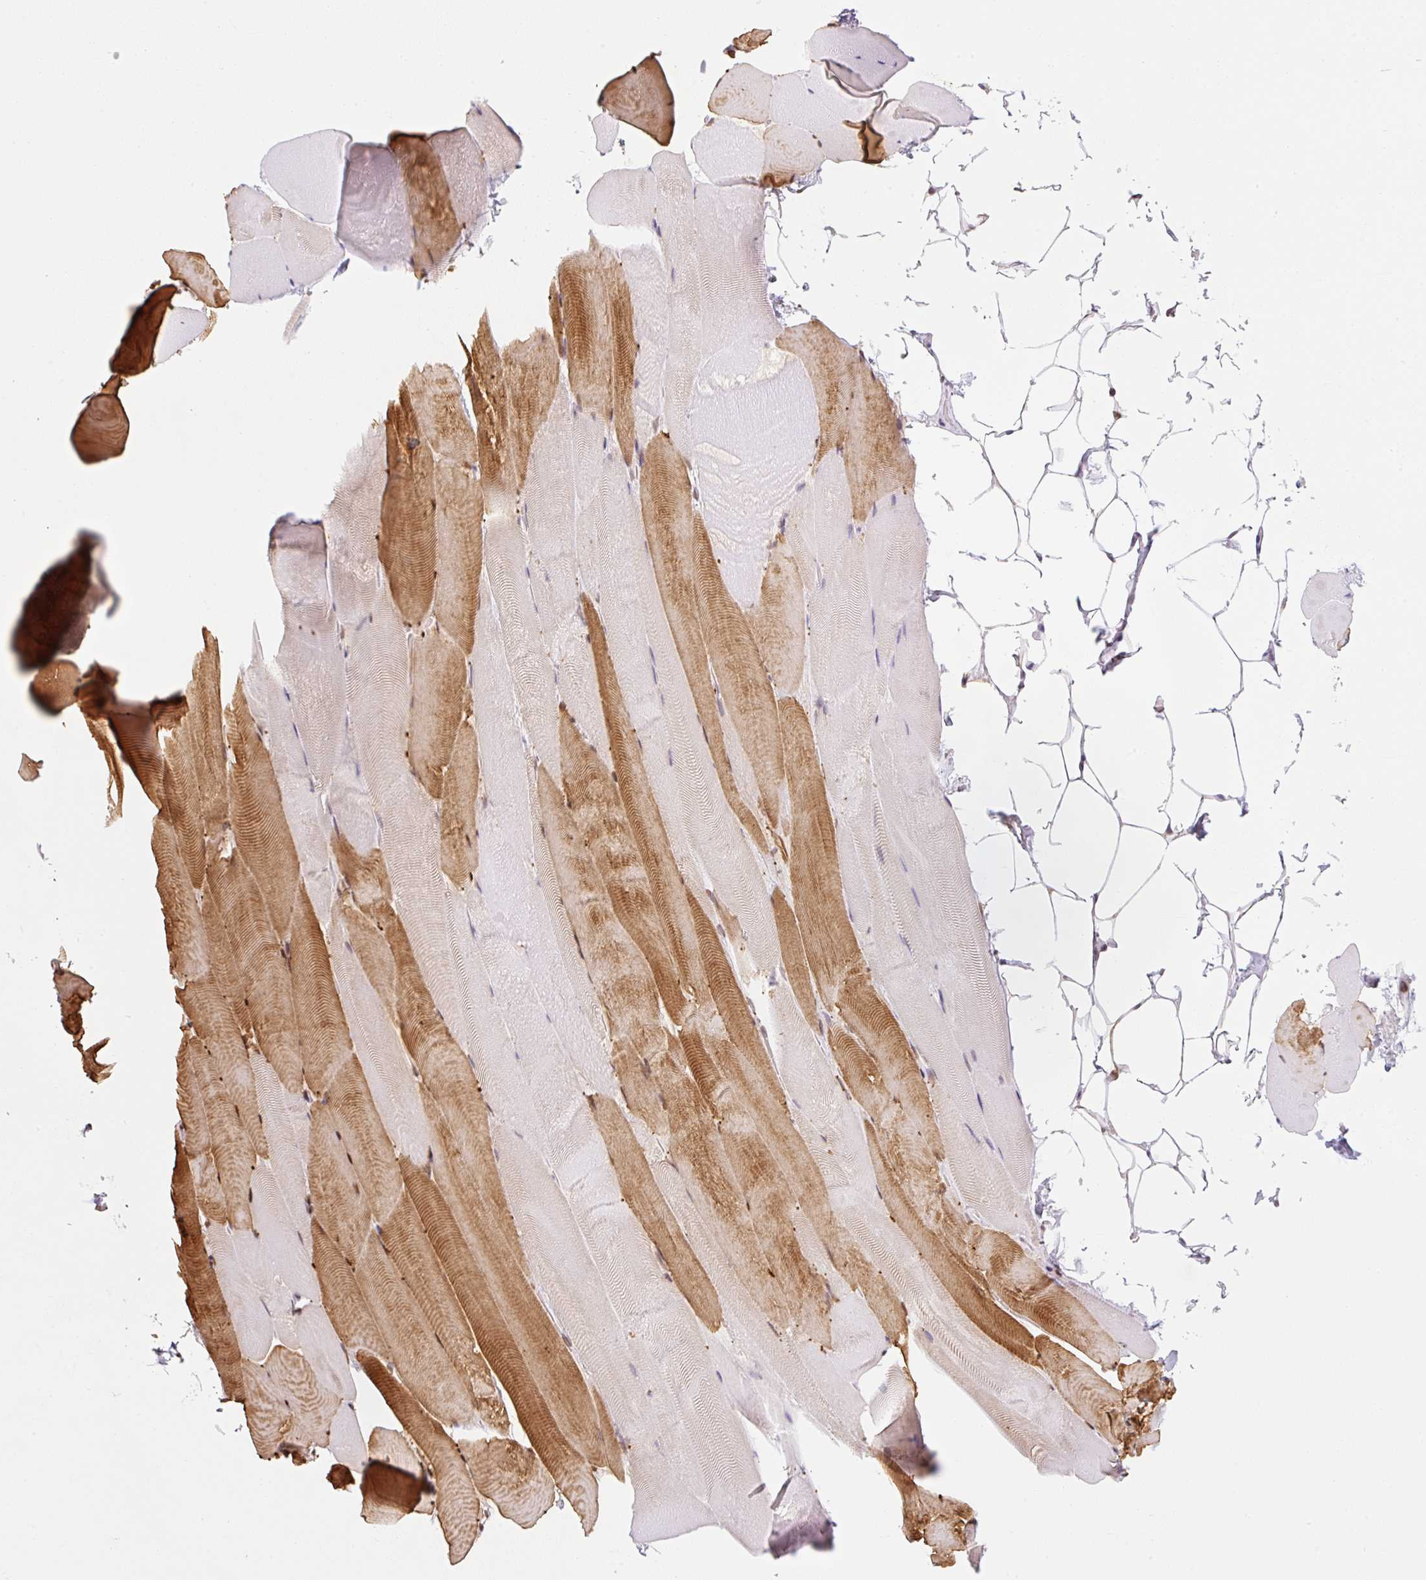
{"staining": {"intensity": "moderate", "quantity": "25%-75%", "location": "cytoplasmic/membranous,nuclear"}, "tissue": "skeletal muscle", "cell_type": "Myocytes", "image_type": "normal", "snomed": [{"axis": "morphology", "description": "Normal tissue, NOS"}, {"axis": "topography", "description": "Skeletal muscle"}], "caption": "A high-resolution photomicrograph shows immunohistochemistry staining of unremarkable skeletal muscle, which reveals moderate cytoplasmic/membranous,nuclear staining in approximately 25%-75% of myocytes.", "gene": "SYNE3", "patient": {"sex": "female", "age": 64}}